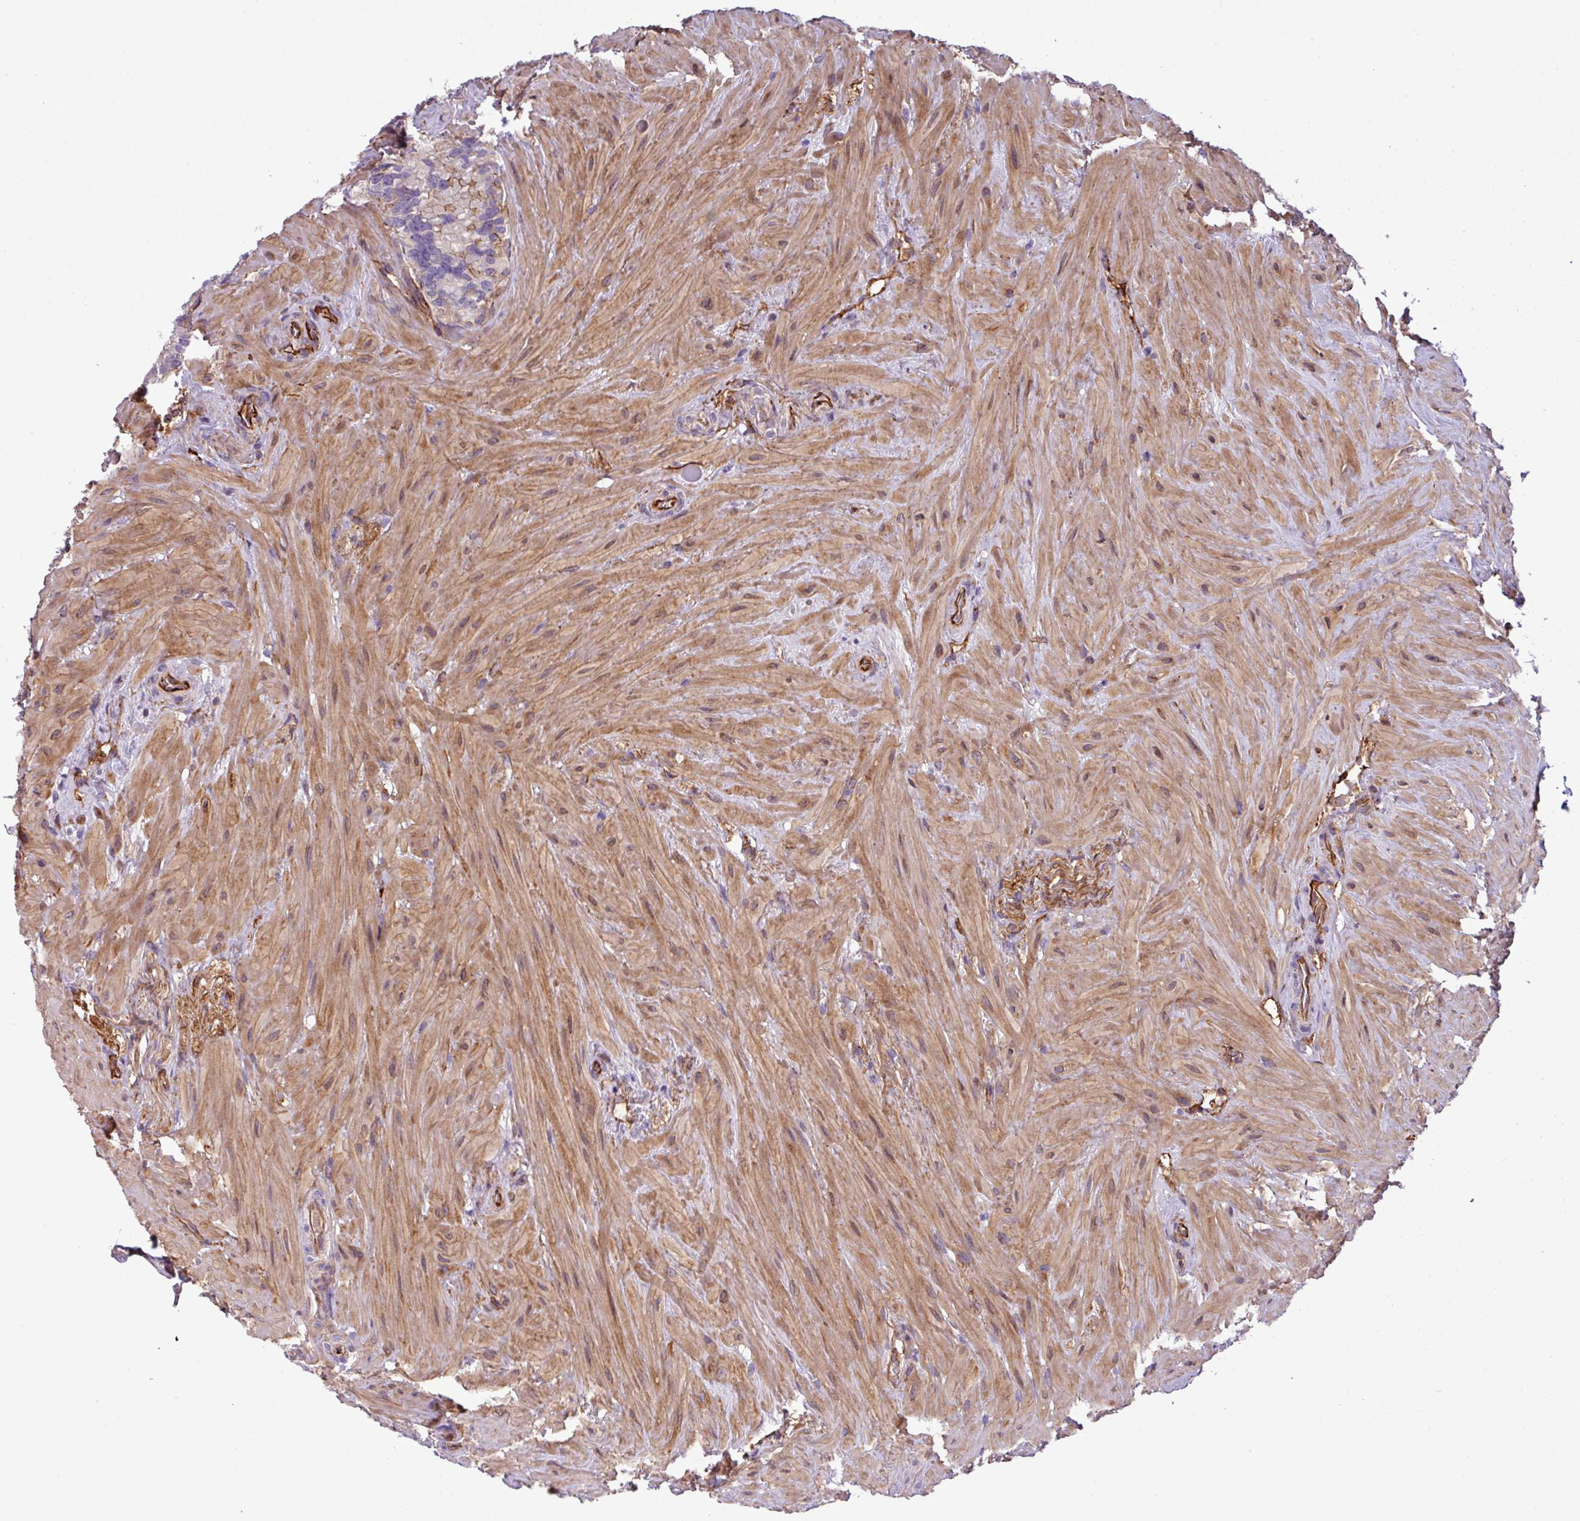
{"staining": {"intensity": "moderate", "quantity": "<25%", "location": "cytoplasmic/membranous"}, "tissue": "seminal vesicle", "cell_type": "Glandular cells", "image_type": "normal", "snomed": [{"axis": "morphology", "description": "Normal tissue, NOS"}, {"axis": "topography", "description": "Seminal veicle"}], "caption": "Immunohistochemical staining of unremarkable human seminal vesicle reveals low levels of moderate cytoplasmic/membranous positivity in about <25% of glandular cells.", "gene": "PARD6A", "patient": {"sex": "male", "age": 68}}